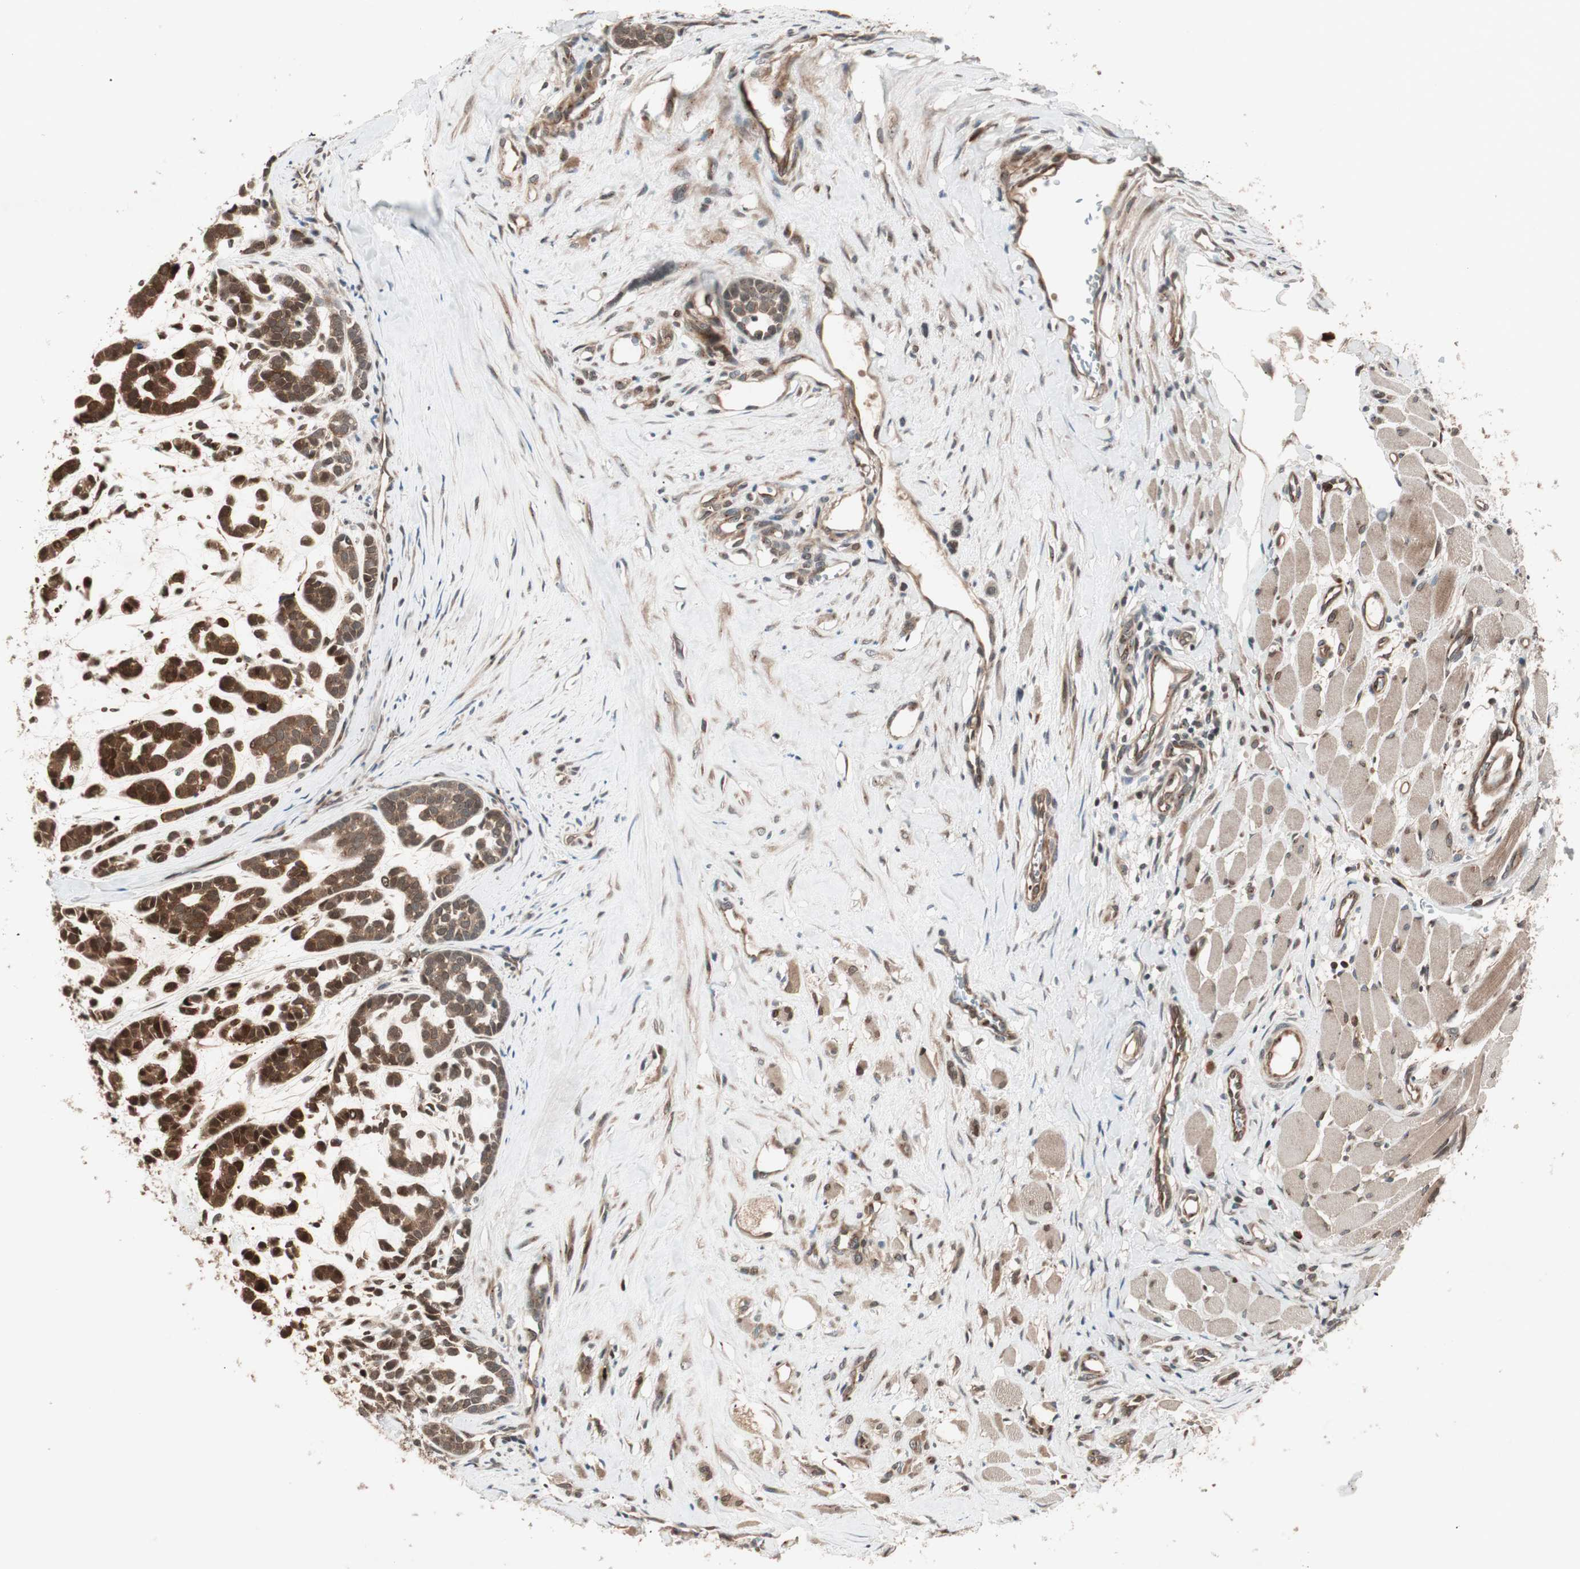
{"staining": {"intensity": "strong", "quantity": ">75%", "location": "cytoplasmic/membranous,nuclear"}, "tissue": "head and neck cancer", "cell_type": "Tumor cells", "image_type": "cancer", "snomed": [{"axis": "morphology", "description": "Adenocarcinoma, NOS"}, {"axis": "morphology", "description": "Adenoma, NOS"}, {"axis": "topography", "description": "Head-Neck"}], "caption": "Immunohistochemical staining of human head and neck cancer (adenocarcinoma) reveals high levels of strong cytoplasmic/membranous and nuclear expression in about >75% of tumor cells. The staining was performed using DAB (3,3'-diaminobenzidine) to visualize the protein expression in brown, while the nuclei were stained in blue with hematoxylin (Magnification: 20x).", "gene": "PRKG2", "patient": {"sex": "female", "age": 55}}